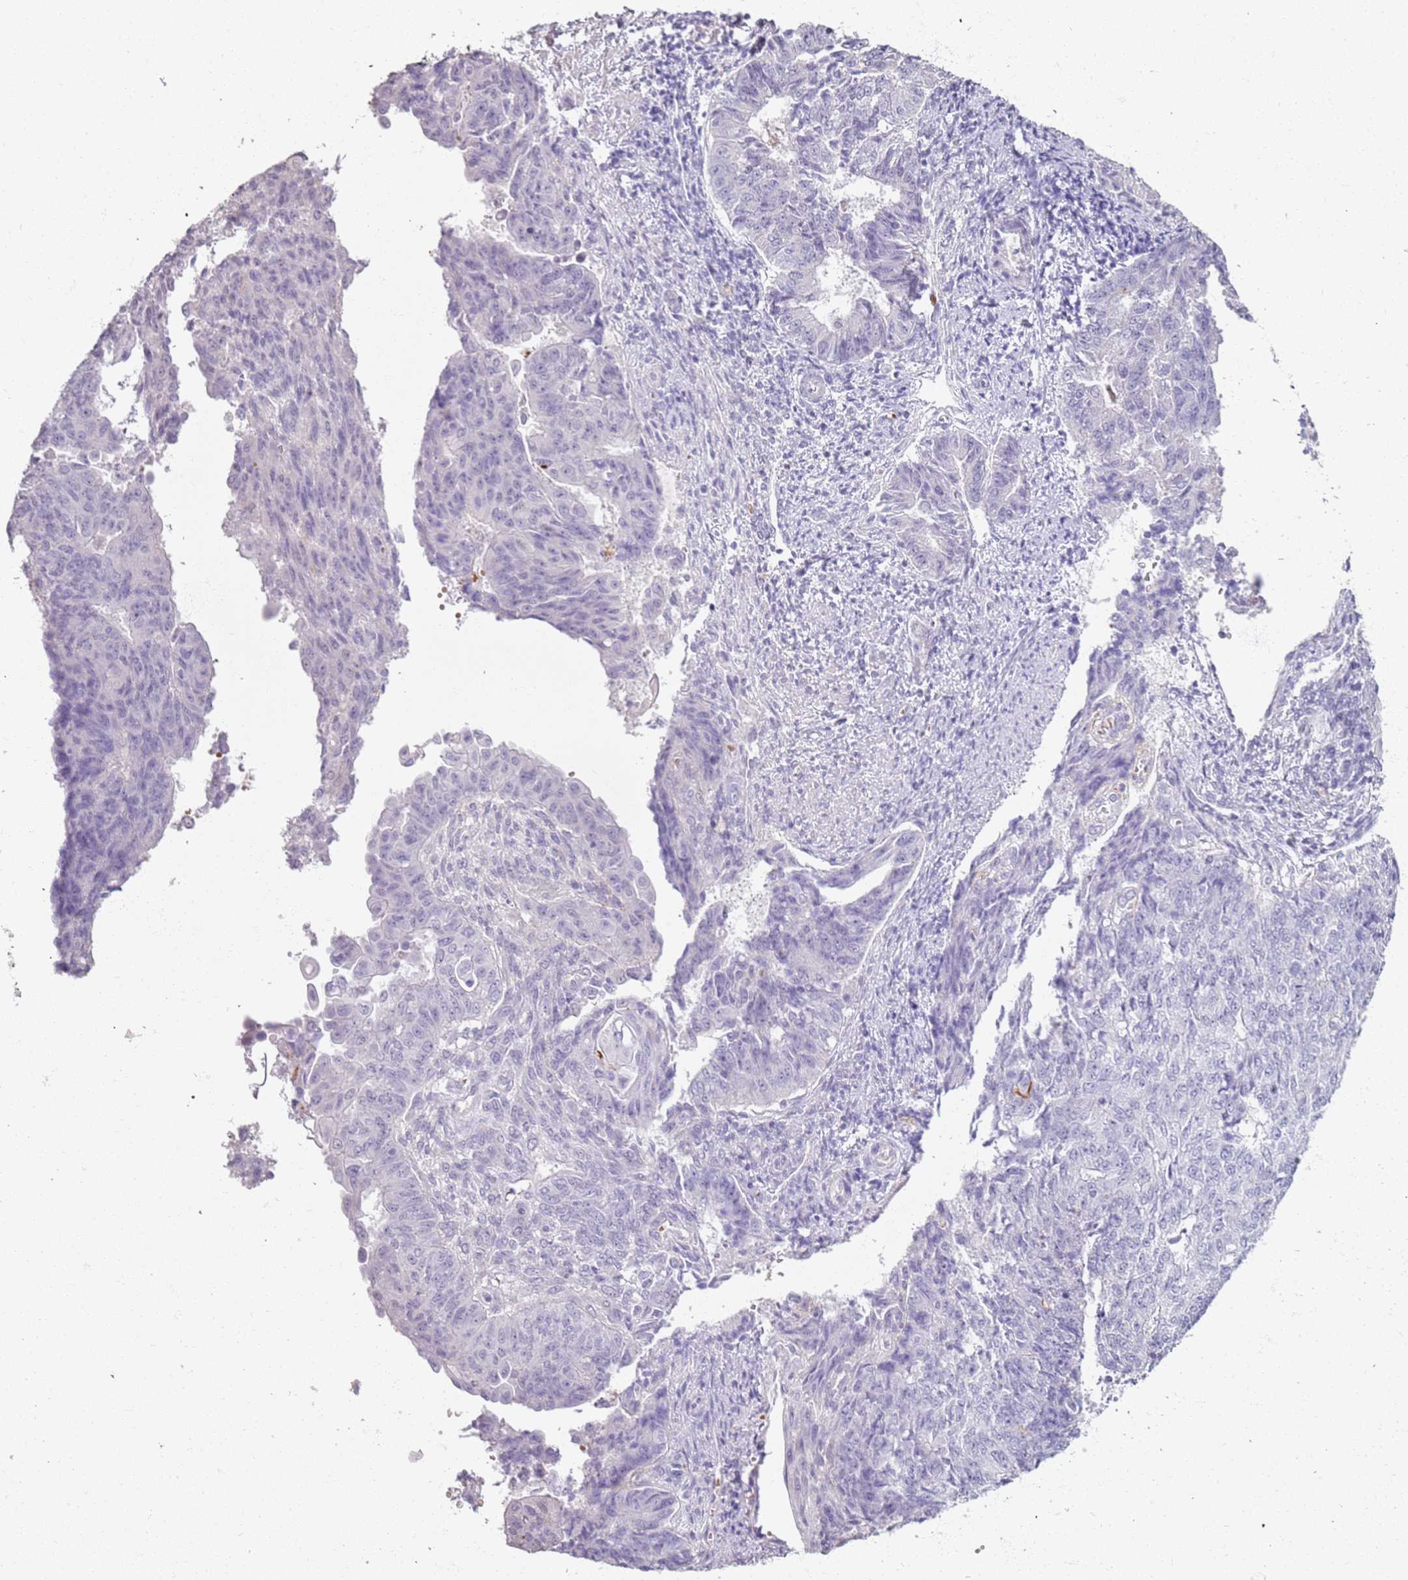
{"staining": {"intensity": "negative", "quantity": "none", "location": "none"}, "tissue": "endometrial cancer", "cell_type": "Tumor cells", "image_type": "cancer", "snomed": [{"axis": "morphology", "description": "Adenocarcinoma, NOS"}, {"axis": "topography", "description": "Endometrium"}], "caption": "Adenocarcinoma (endometrial) stained for a protein using immunohistochemistry demonstrates no expression tumor cells.", "gene": "CD40LG", "patient": {"sex": "female", "age": 32}}